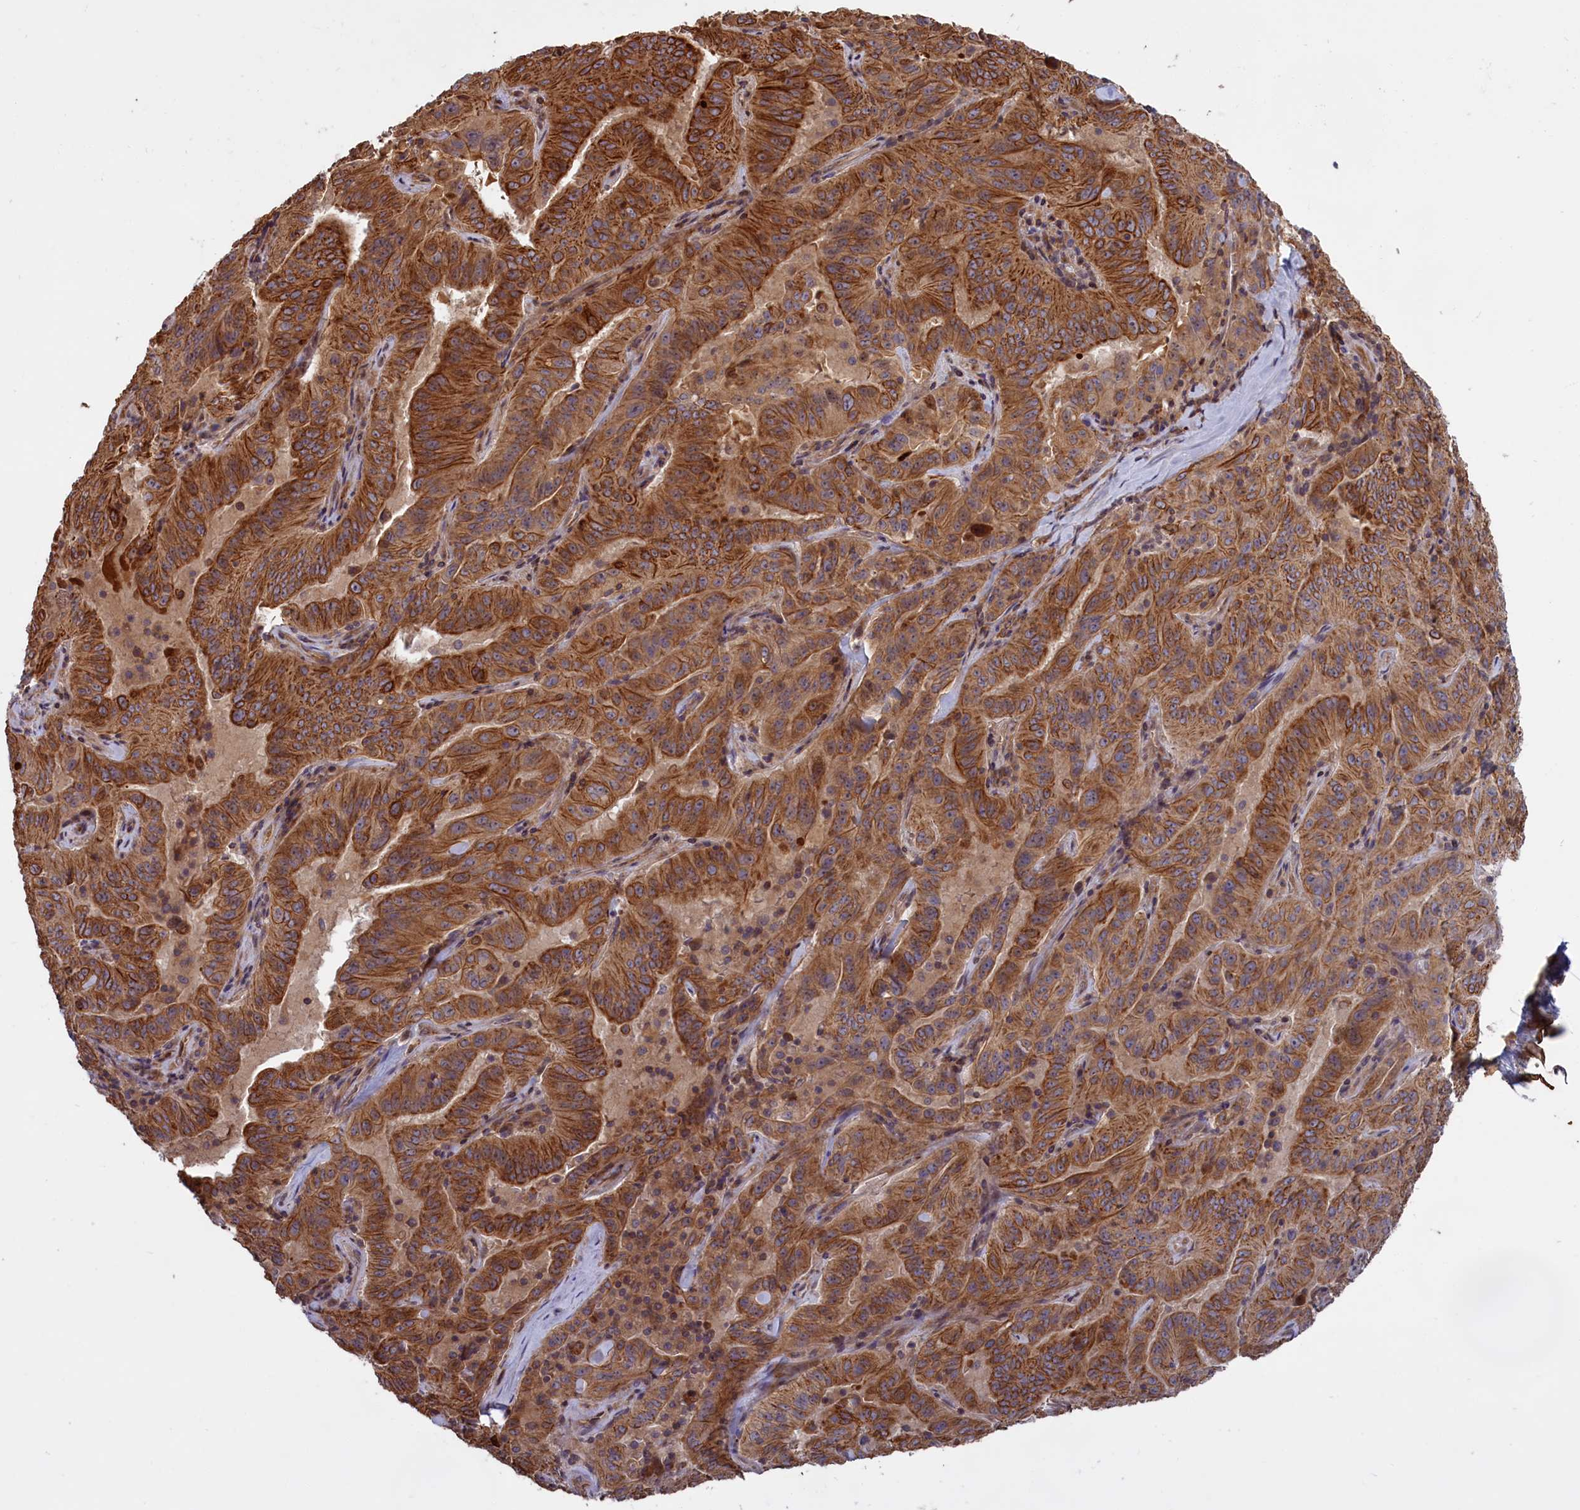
{"staining": {"intensity": "moderate", "quantity": ">75%", "location": "cytoplasmic/membranous"}, "tissue": "pancreatic cancer", "cell_type": "Tumor cells", "image_type": "cancer", "snomed": [{"axis": "morphology", "description": "Adenocarcinoma, NOS"}, {"axis": "topography", "description": "Pancreas"}], "caption": "Pancreatic adenocarcinoma tissue demonstrates moderate cytoplasmic/membranous expression in approximately >75% of tumor cells, visualized by immunohistochemistry. (DAB (3,3'-diaminobenzidine) = brown stain, brightfield microscopy at high magnification).", "gene": "DENND1B", "patient": {"sex": "male", "age": 63}}